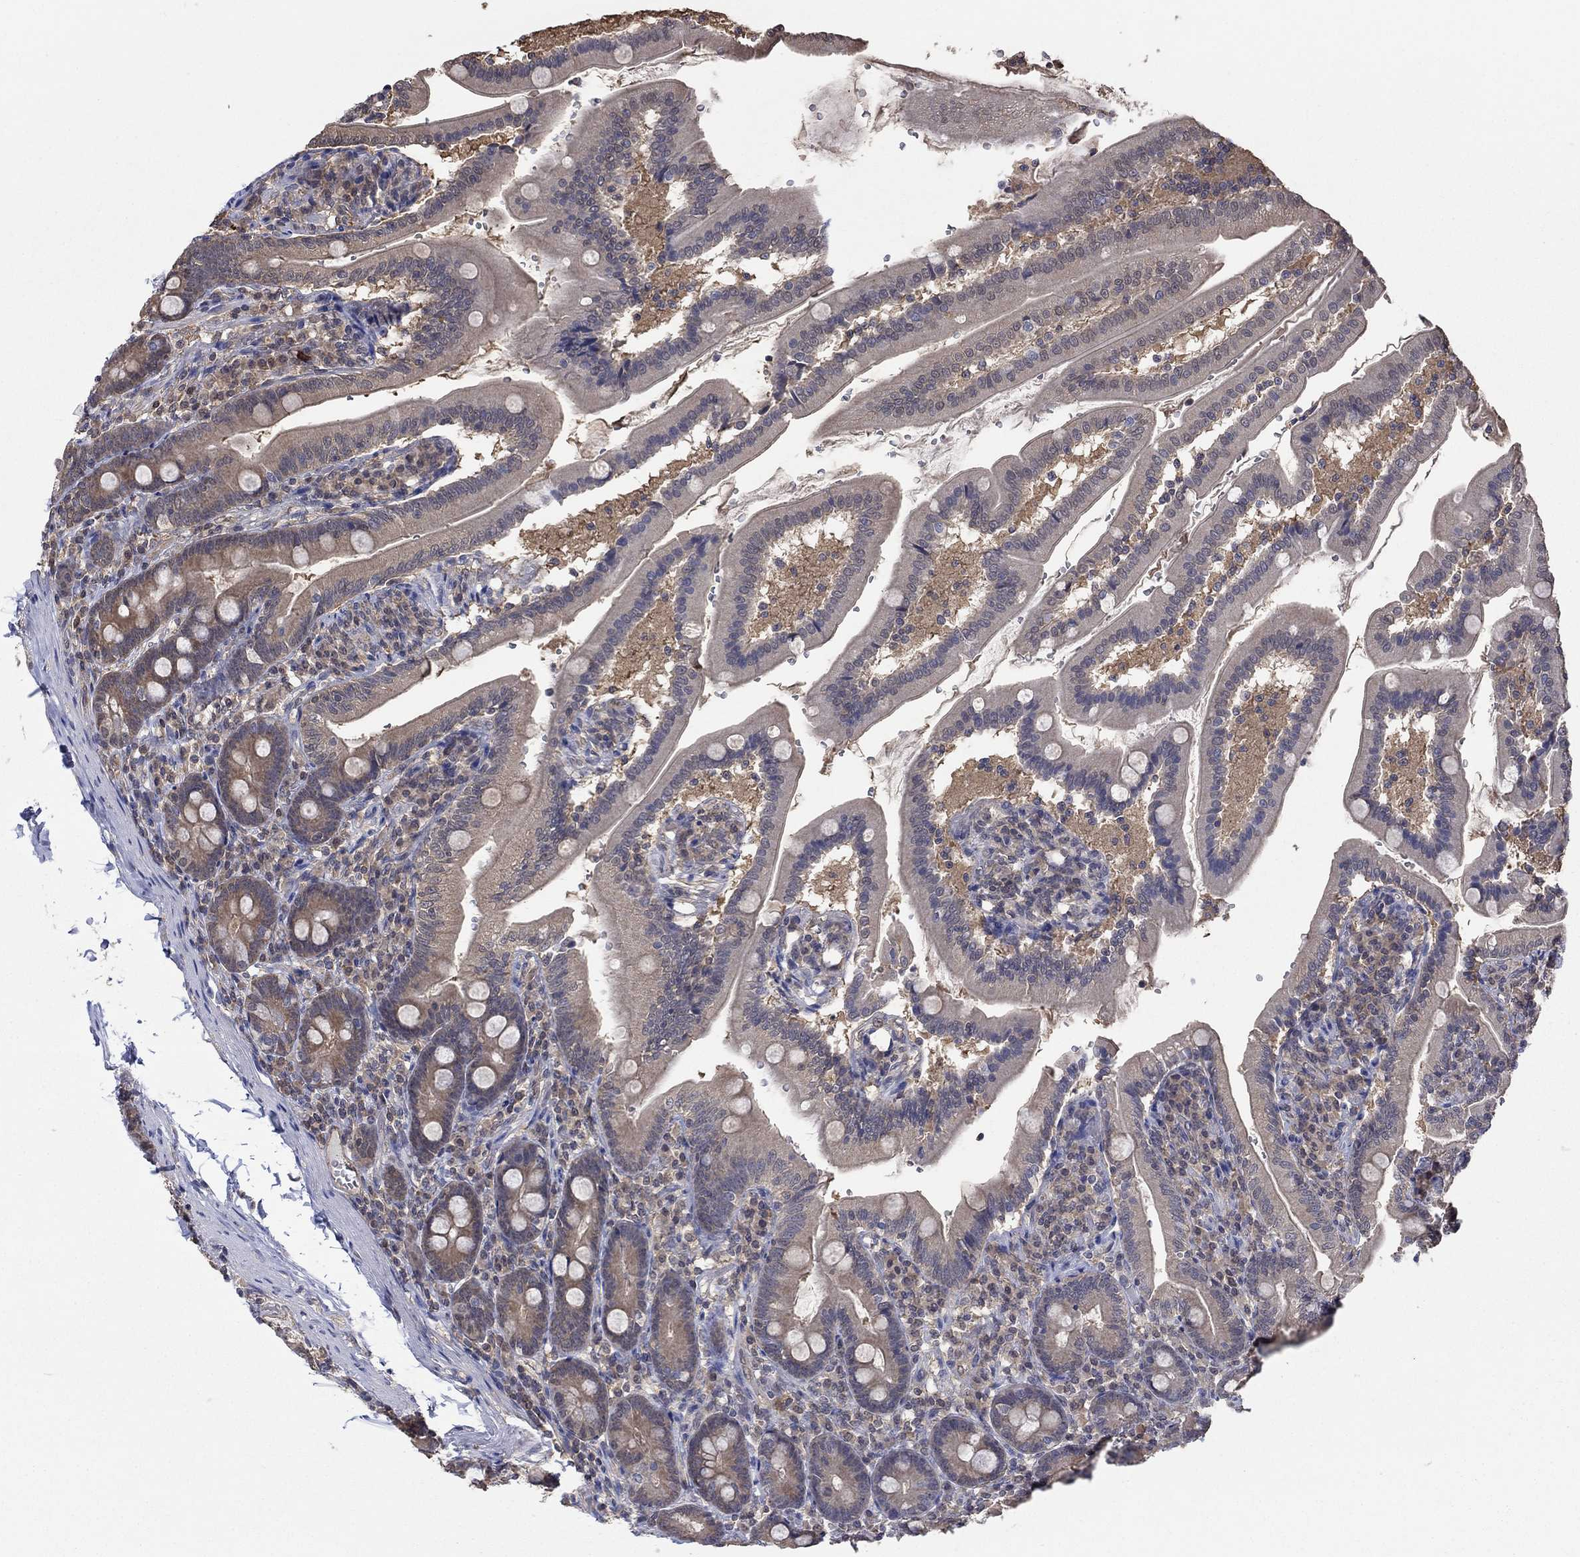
{"staining": {"intensity": "moderate", "quantity": "<25%", "location": "cytoplasmic/membranous"}, "tissue": "duodenum", "cell_type": "Glandular cells", "image_type": "normal", "snomed": [{"axis": "morphology", "description": "Normal tissue, NOS"}, {"axis": "topography", "description": "Duodenum"}], "caption": "The micrograph displays immunohistochemical staining of unremarkable duodenum. There is moderate cytoplasmic/membranous staining is appreciated in approximately <25% of glandular cells. Using DAB (3,3'-diaminobenzidine) (brown) and hematoxylin (blue) stains, captured at high magnification using brightfield microscopy.", "gene": "RNF114", "patient": {"sex": "female", "age": 67}}